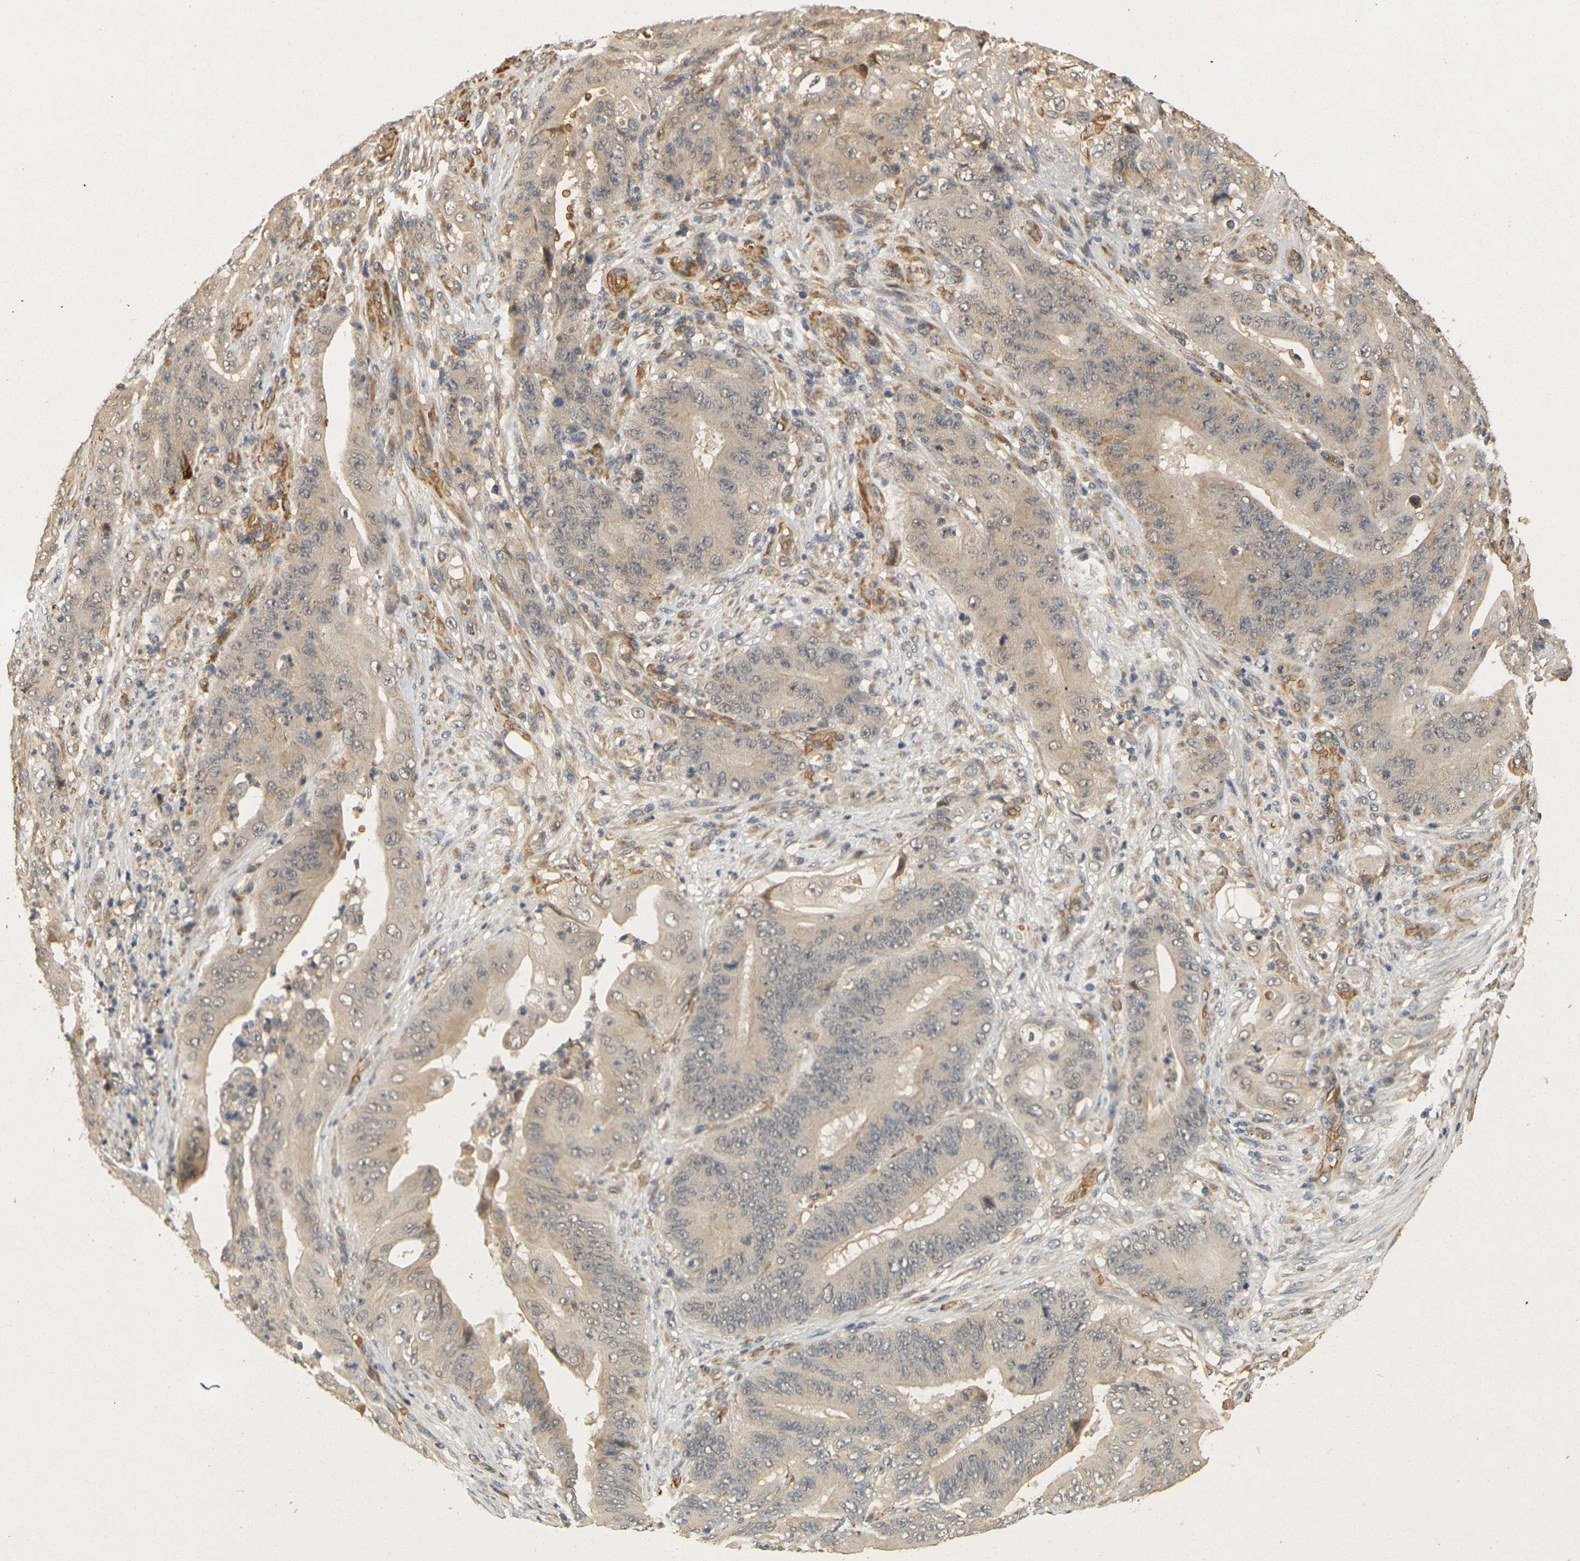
{"staining": {"intensity": "weak", "quantity": "<25%", "location": "cytoplasmic/membranous"}, "tissue": "stomach cancer", "cell_type": "Tumor cells", "image_type": "cancer", "snomed": [{"axis": "morphology", "description": "Adenocarcinoma, NOS"}, {"axis": "topography", "description": "Stomach"}], "caption": "Immunohistochemical staining of human stomach adenocarcinoma exhibits no significant positivity in tumor cells. (IHC, brightfield microscopy, high magnification).", "gene": "MEGF9", "patient": {"sex": "female", "age": 73}}